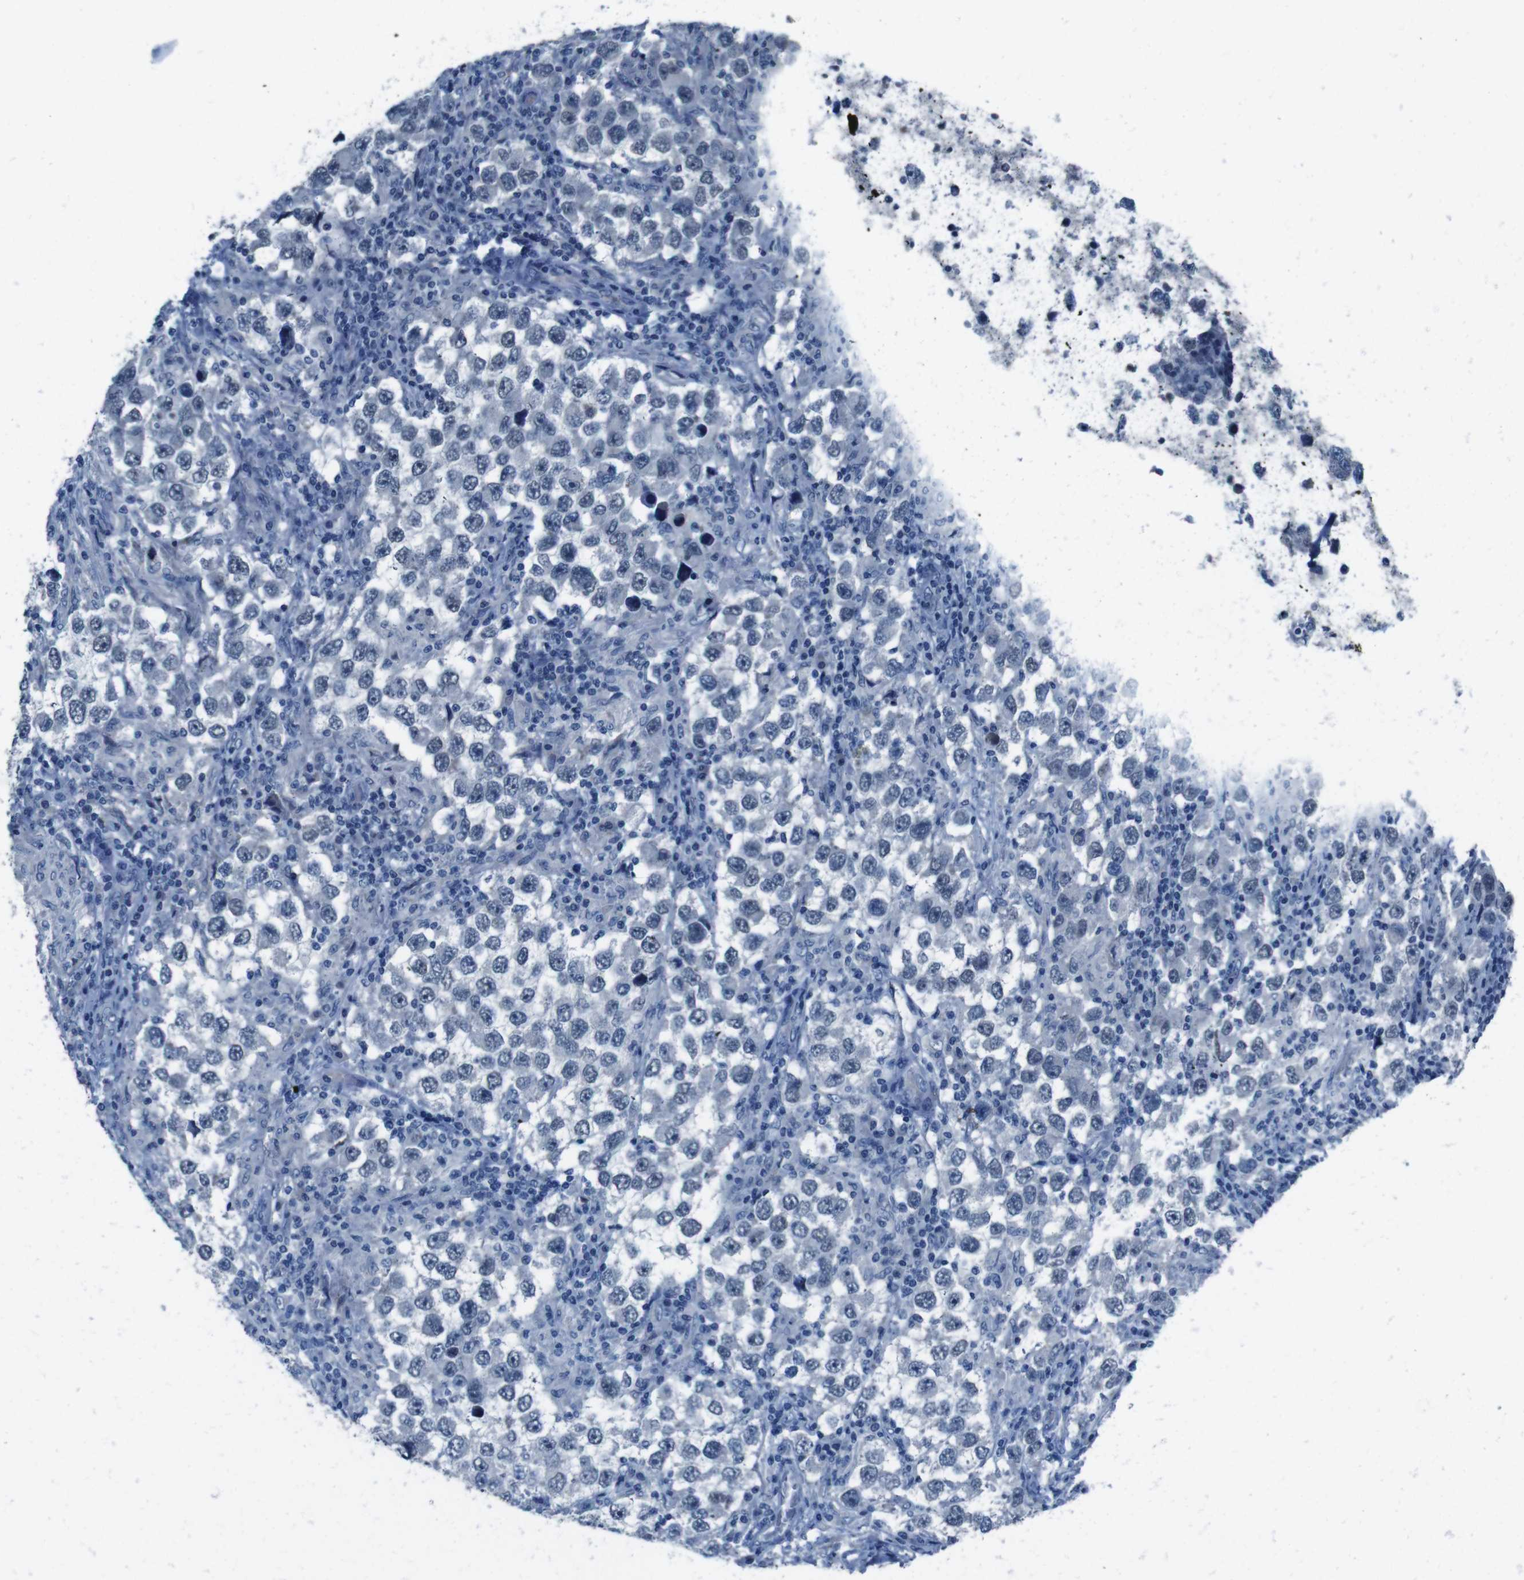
{"staining": {"intensity": "negative", "quantity": "none", "location": "none"}, "tissue": "testis cancer", "cell_type": "Tumor cells", "image_type": "cancer", "snomed": [{"axis": "morphology", "description": "Carcinoma, Embryonal, NOS"}, {"axis": "topography", "description": "Testis"}], "caption": "Tumor cells show no significant positivity in embryonal carcinoma (testis).", "gene": "CDHR2", "patient": {"sex": "male", "age": 21}}